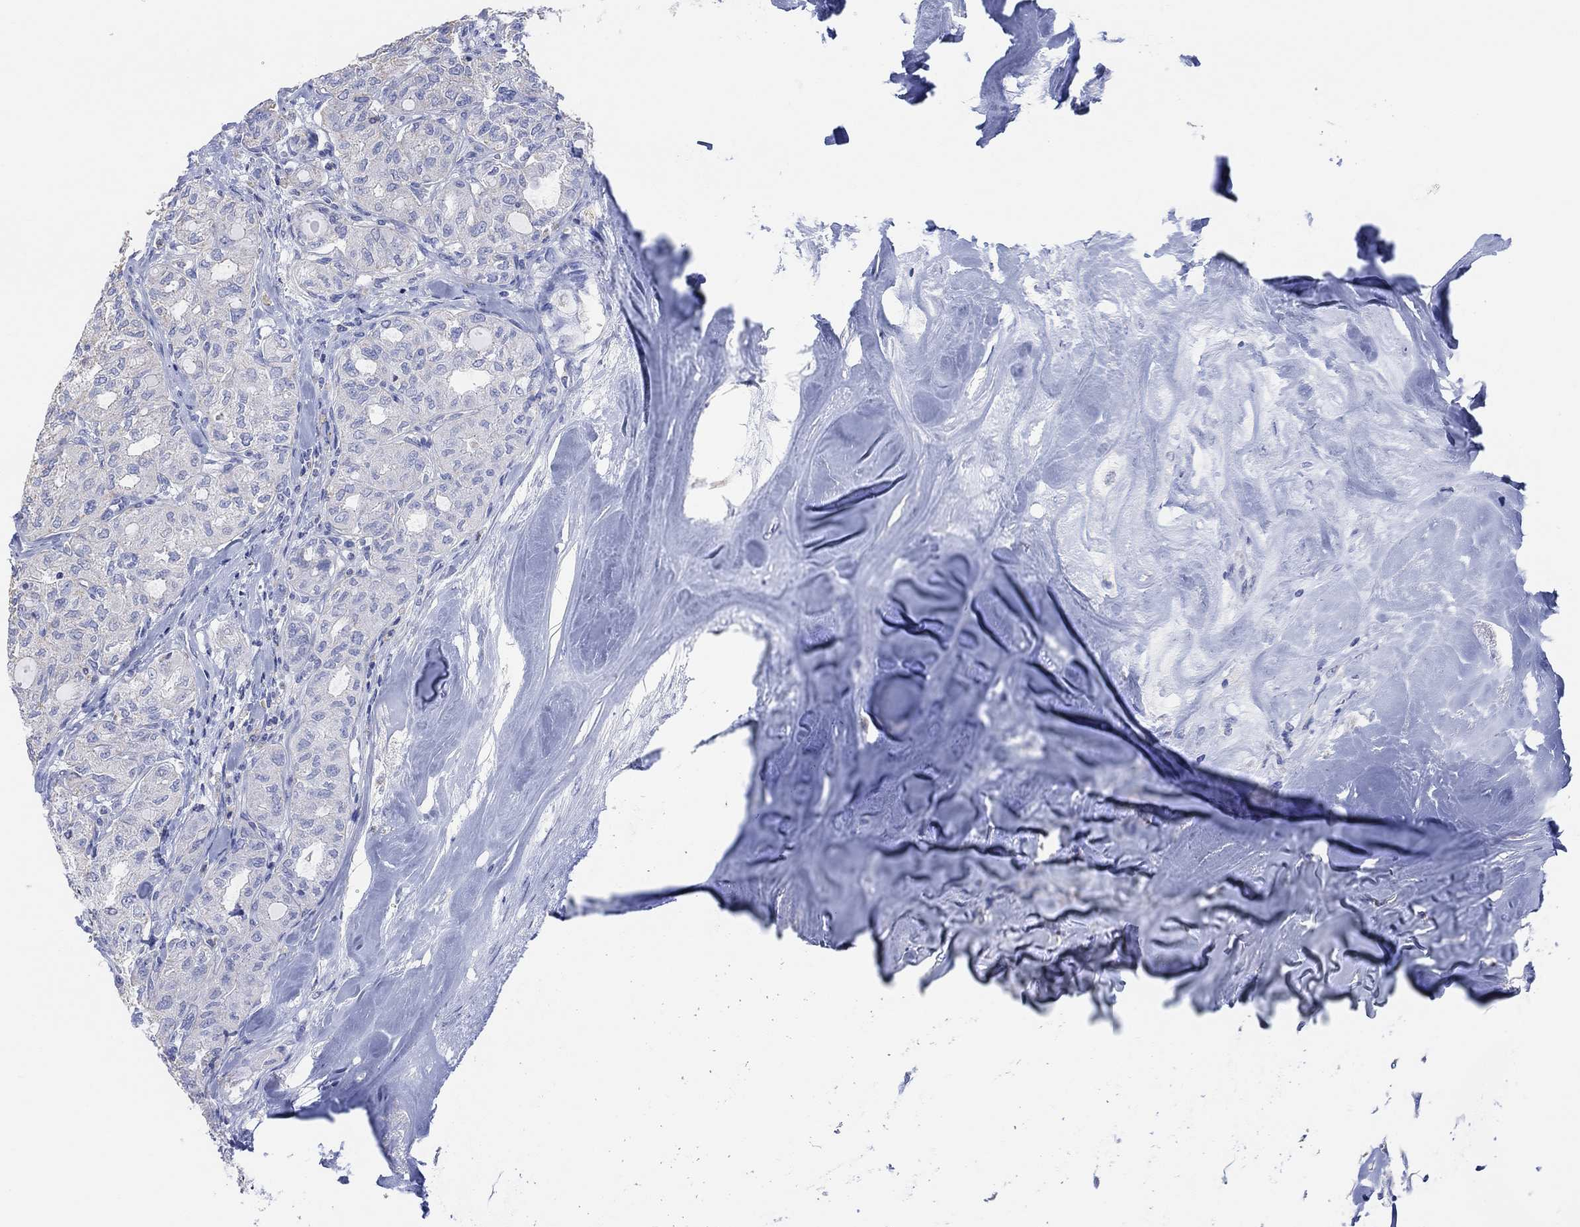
{"staining": {"intensity": "negative", "quantity": "none", "location": "none"}, "tissue": "thyroid cancer", "cell_type": "Tumor cells", "image_type": "cancer", "snomed": [{"axis": "morphology", "description": "Follicular adenoma carcinoma, NOS"}, {"axis": "topography", "description": "Thyroid gland"}], "caption": "Tumor cells show no significant protein staining in thyroid follicular adenoma carcinoma.", "gene": "SYT12", "patient": {"sex": "male", "age": 75}}